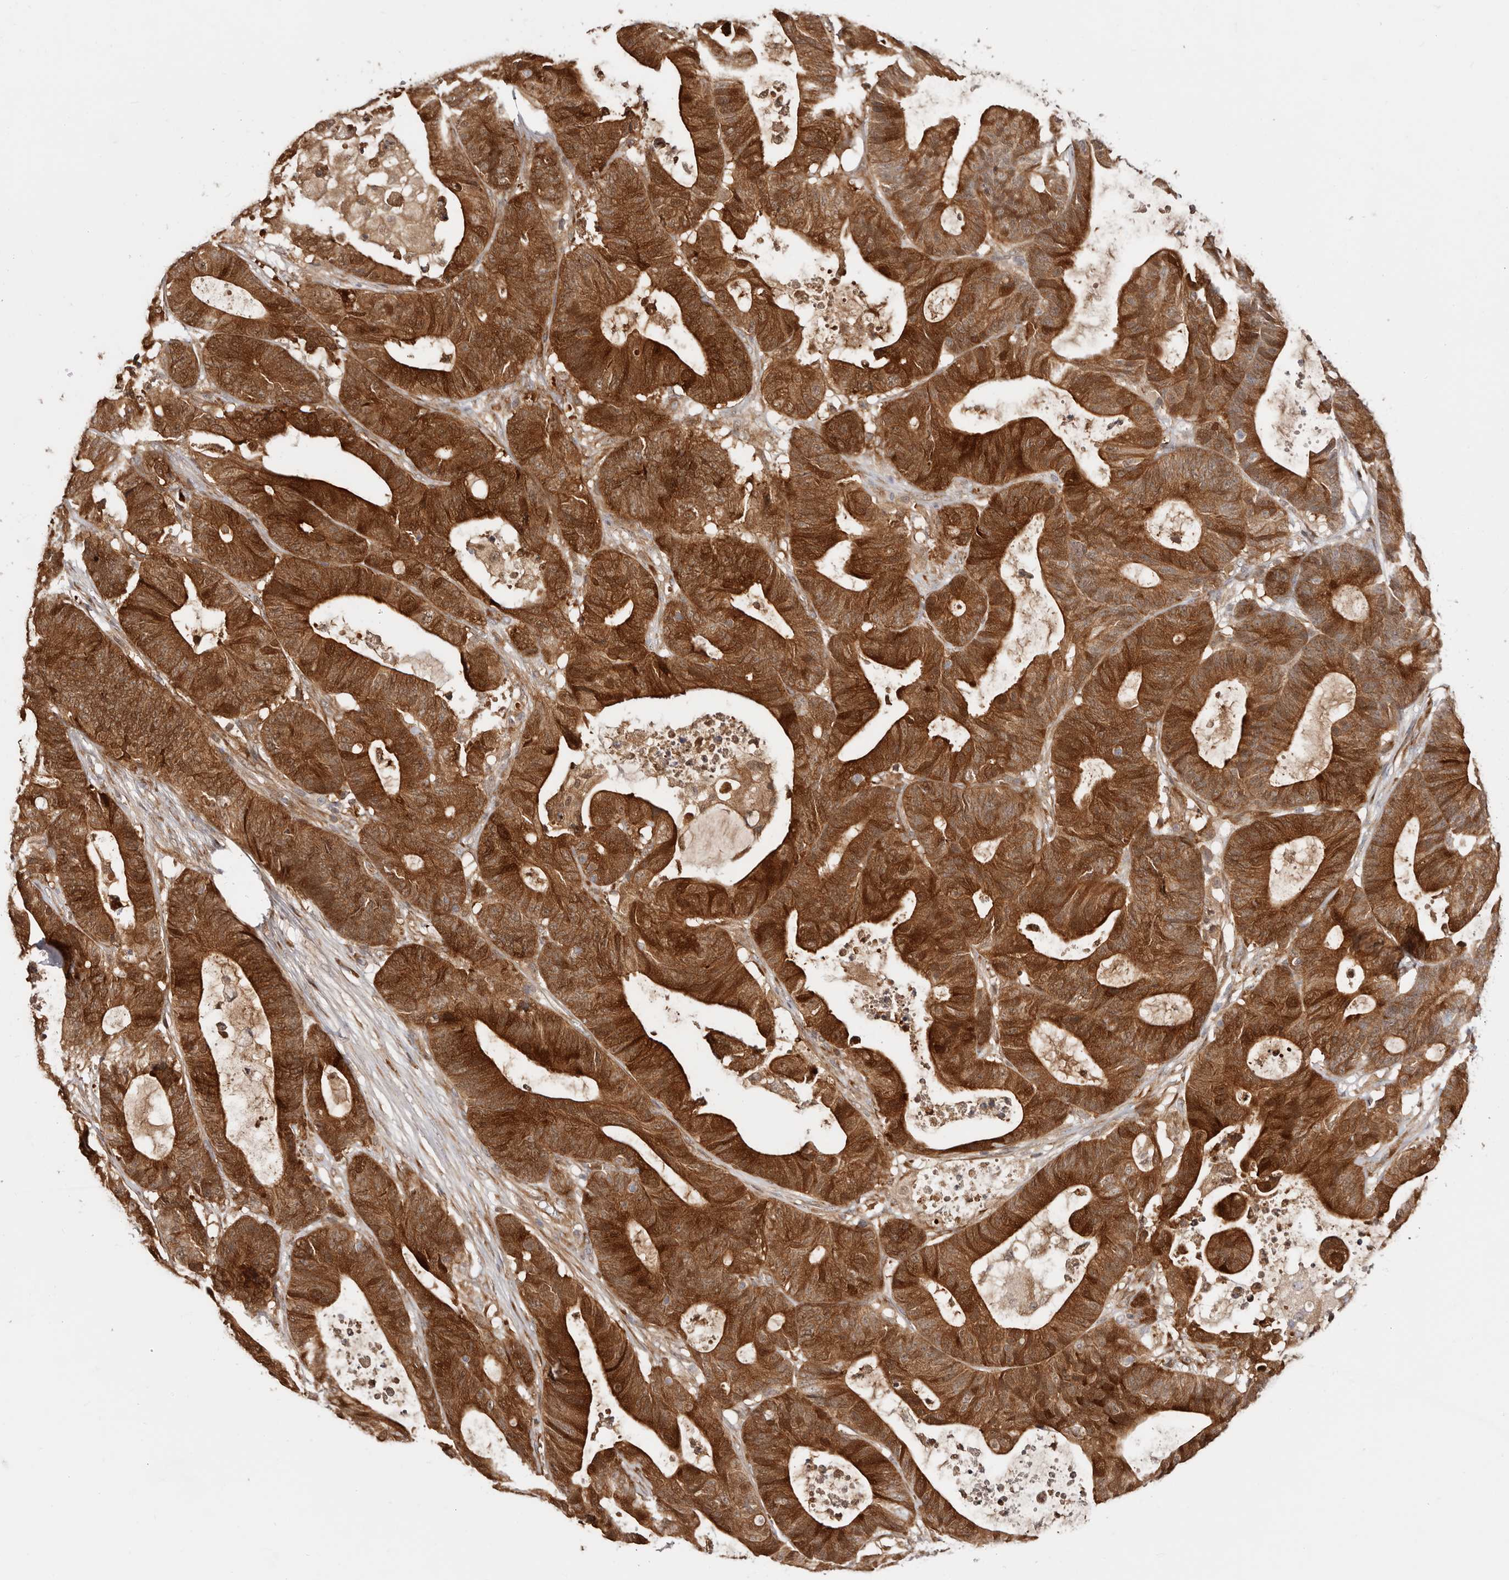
{"staining": {"intensity": "strong", "quantity": ">75%", "location": "cytoplasmic/membranous,nuclear"}, "tissue": "colorectal cancer", "cell_type": "Tumor cells", "image_type": "cancer", "snomed": [{"axis": "morphology", "description": "Adenocarcinoma, NOS"}, {"axis": "topography", "description": "Colon"}], "caption": "Immunohistochemical staining of human colorectal cancer (adenocarcinoma) displays strong cytoplasmic/membranous and nuclear protein expression in approximately >75% of tumor cells.", "gene": "BCL2L15", "patient": {"sex": "female", "age": 84}}